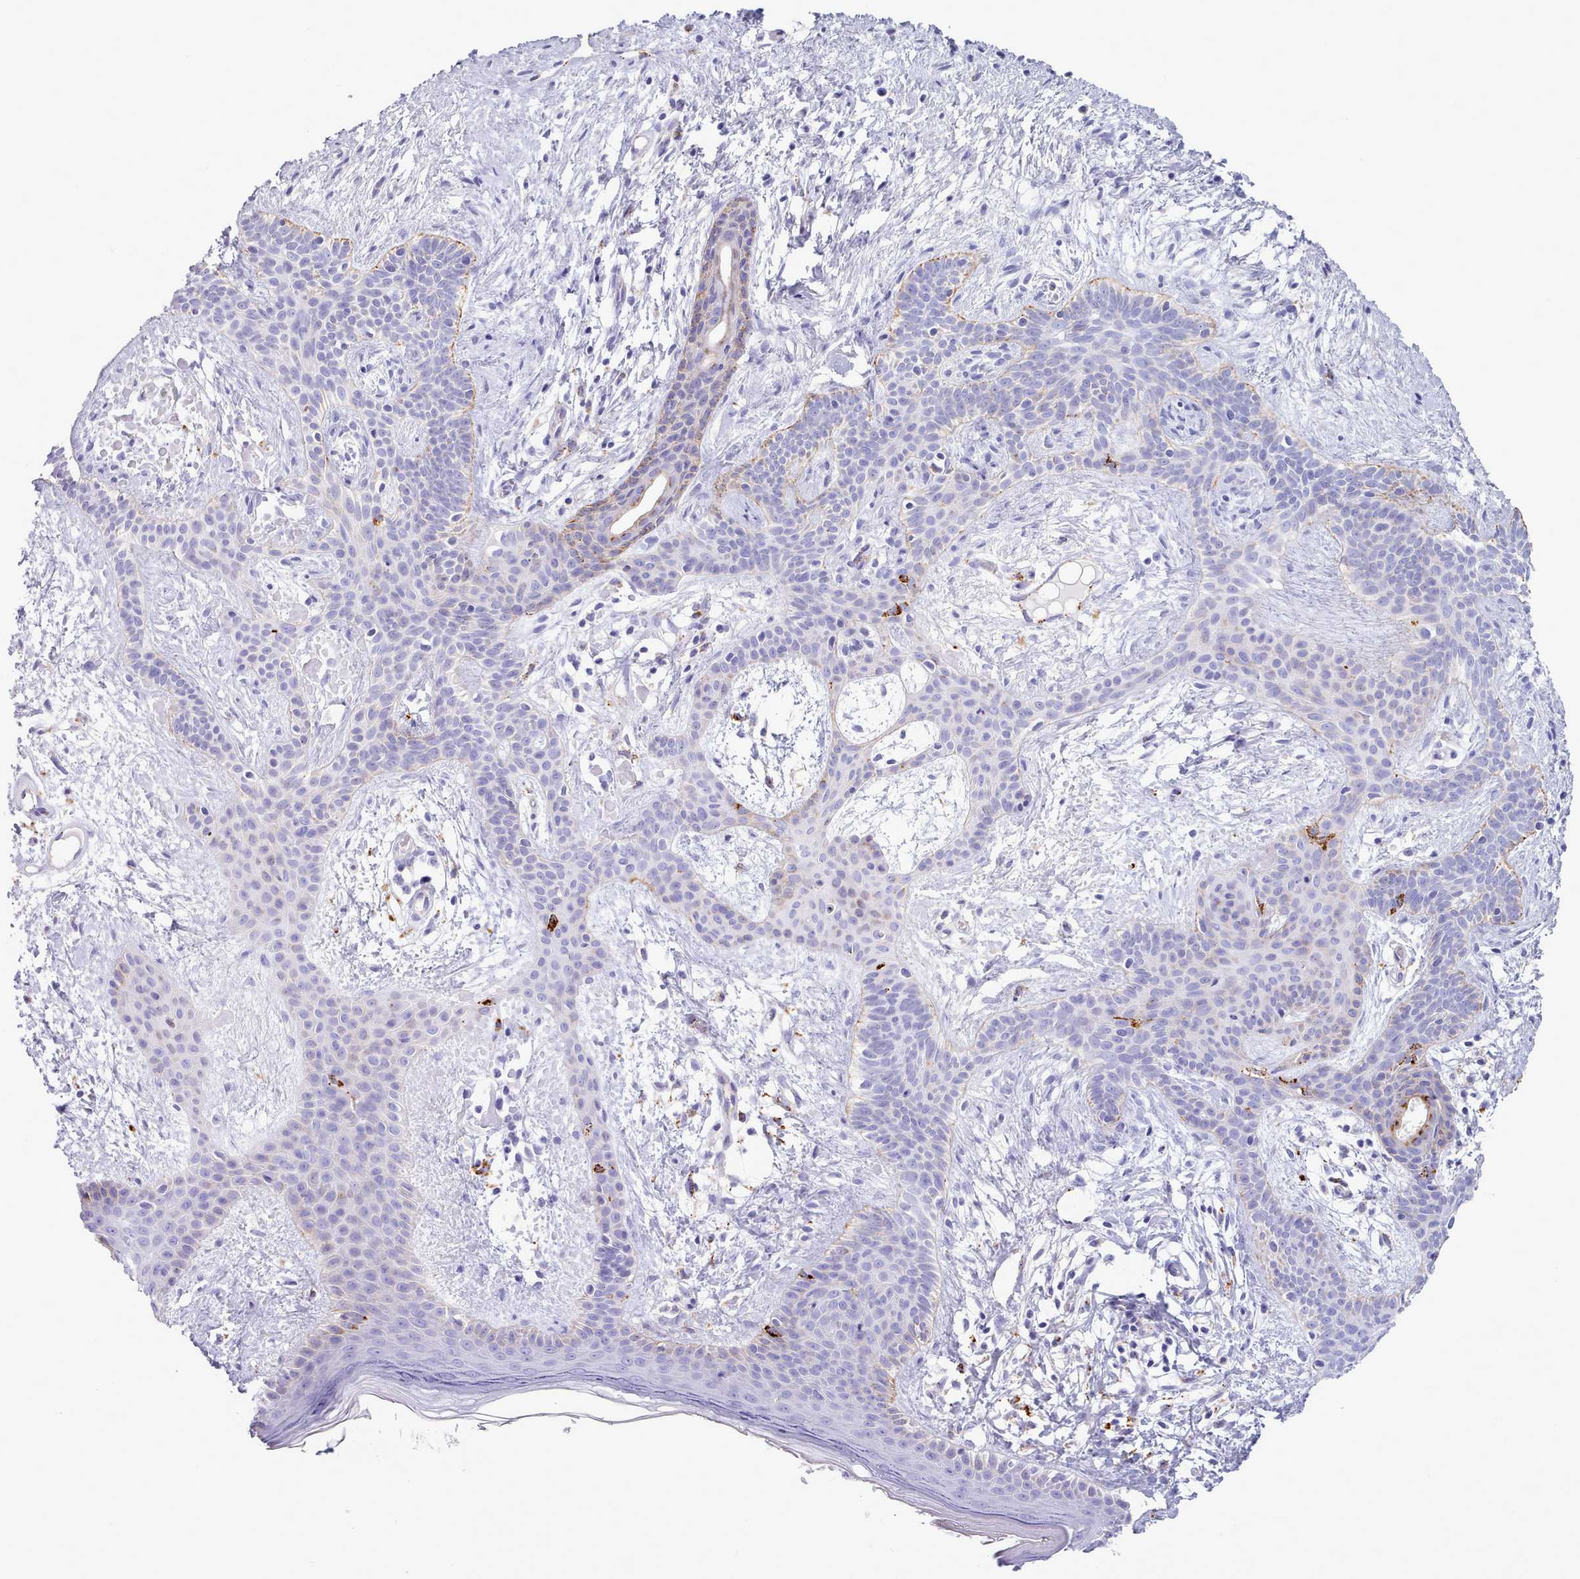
{"staining": {"intensity": "negative", "quantity": "none", "location": "none"}, "tissue": "skin cancer", "cell_type": "Tumor cells", "image_type": "cancer", "snomed": [{"axis": "morphology", "description": "Basal cell carcinoma"}, {"axis": "topography", "description": "Skin"}], "caption": "Human skin cancer stained for a protein using IHC demonstrates no positivity in tumor cells.", "gene": "GAA", "patient": {"sex": "male", "age": 78}}